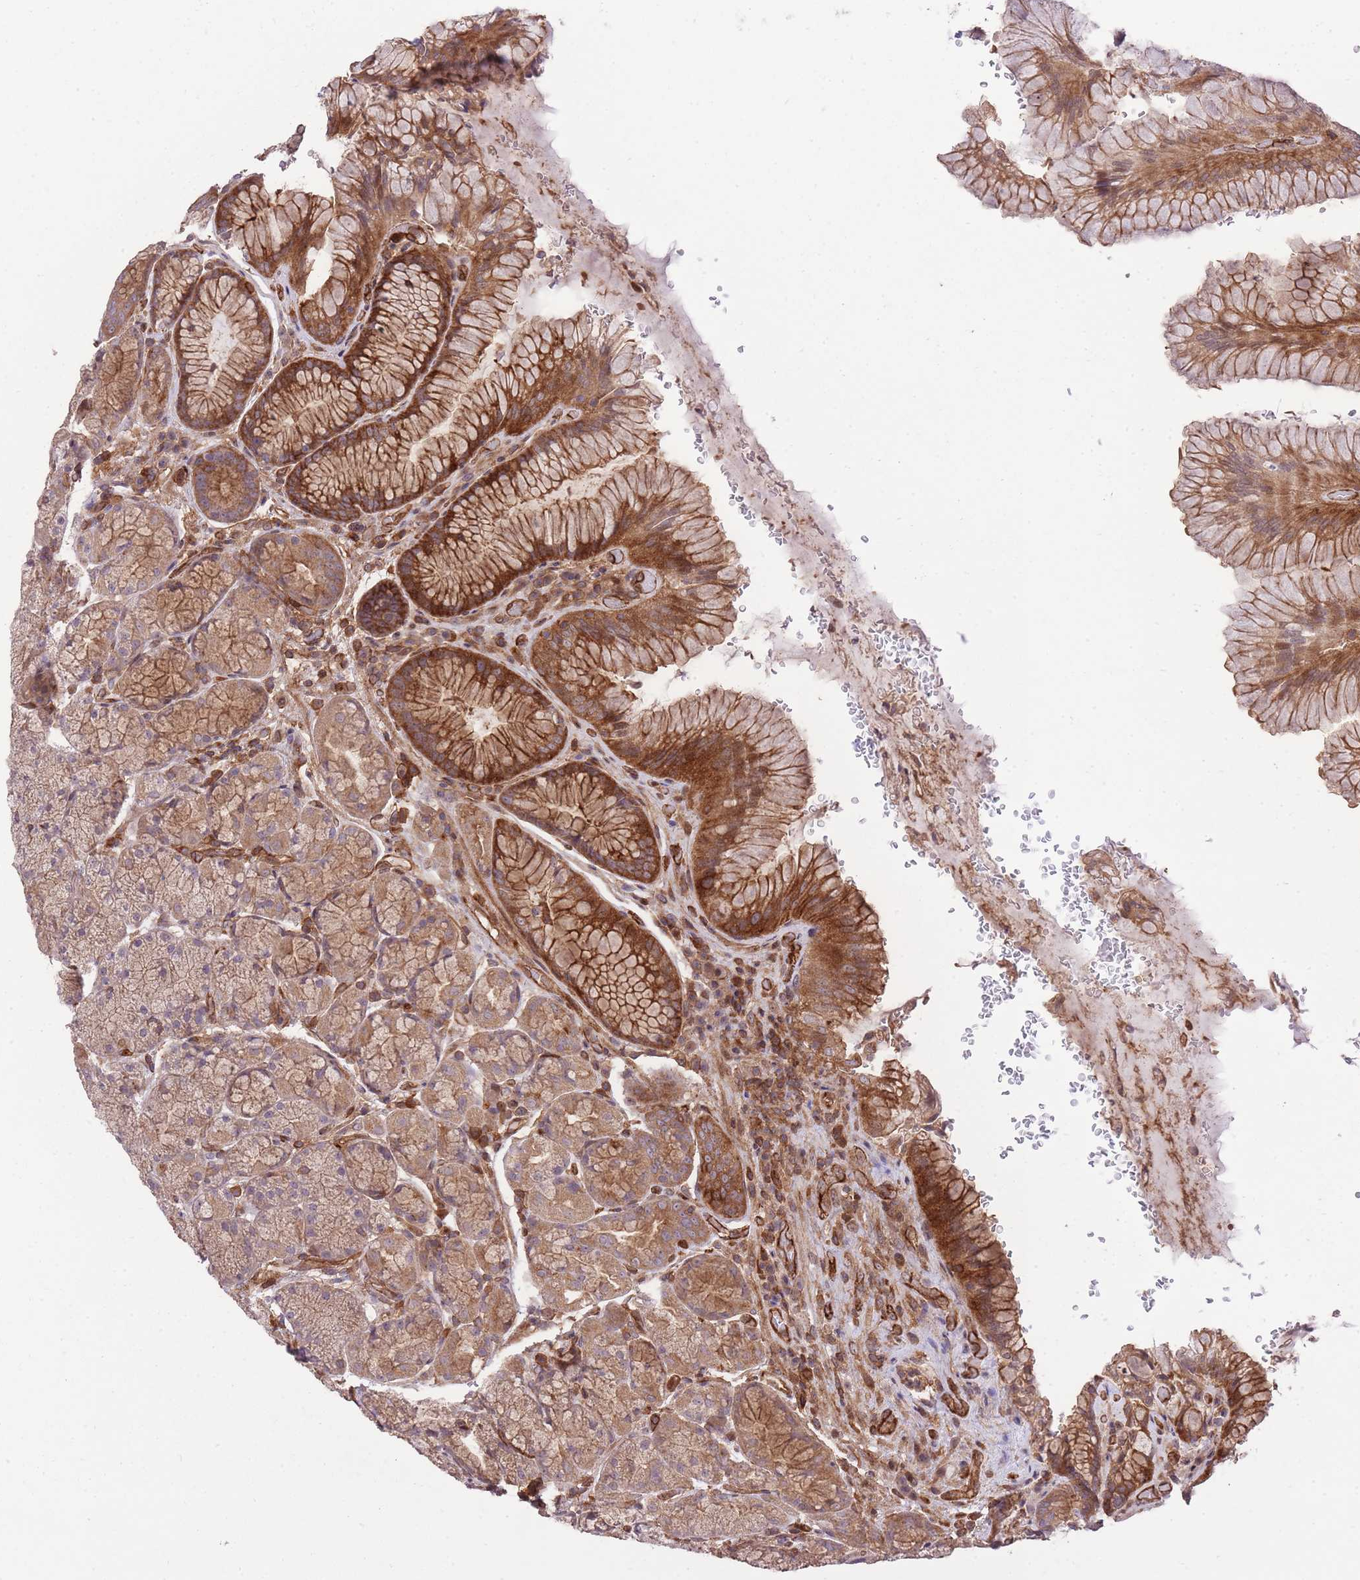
{"staining": {"intensity": "strong", "quantity": ">75%", "location": "cytoplasmic/membranous"}, "tissue": "stomach", "cell_type": "Glandular cells", "image_type": "normal", "snomed": [{"axis": "morphology", "description": "Normal tissue, NOS"}, {"axis": "topography", "description": "Stomach"}], "caption": "Strong cytoplasmic/membranous expression is seen in about >75% of glandular cells in unremarkable stomach. (DAB IHC, brown staining for protein, blue staining for nuclei).", "gene": "PLD1", "patient": {"sex": "male", "age": 63}}